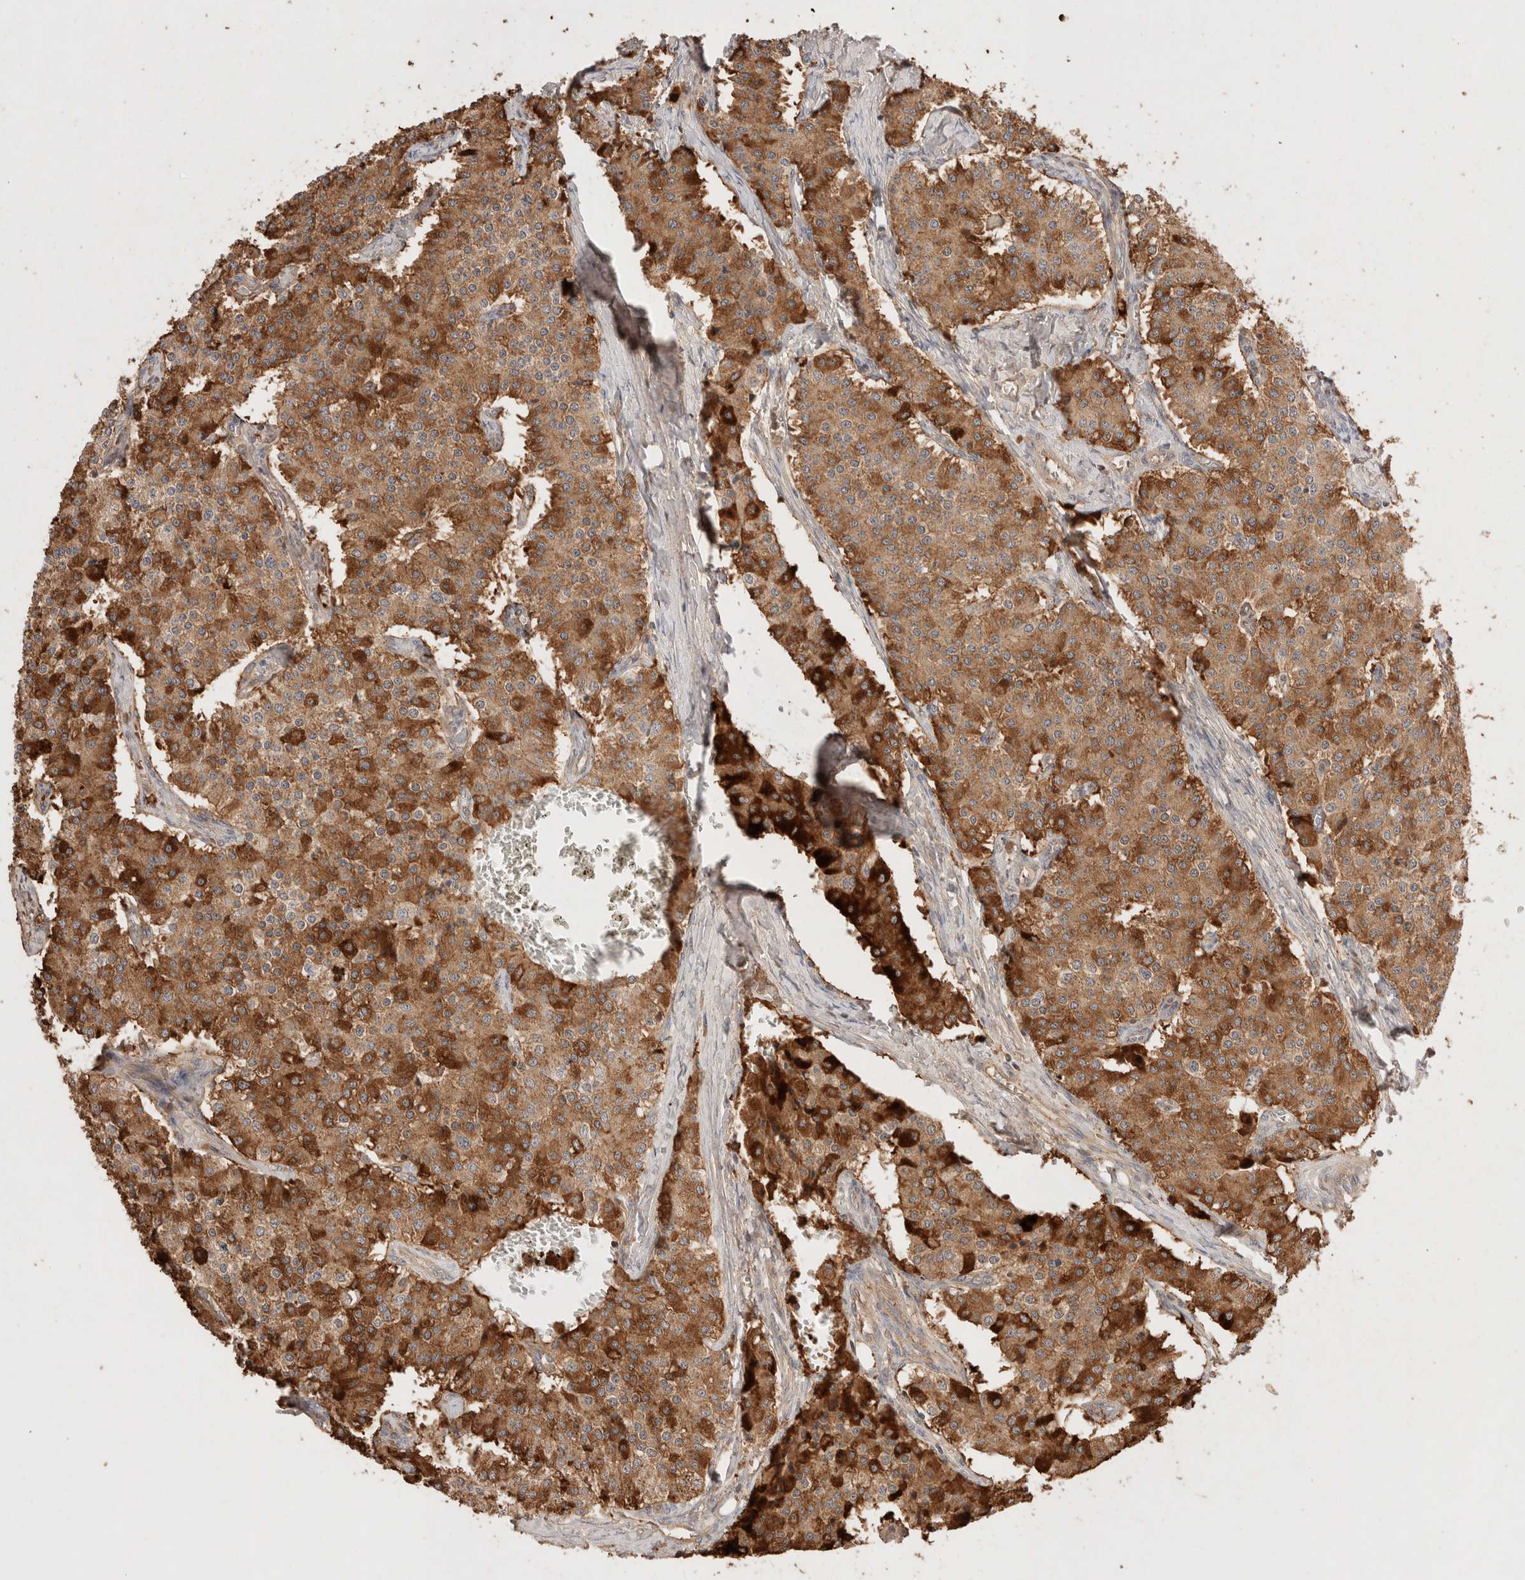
{"staining": {"intensity": "strong", "quantity": ">75%", "location": "cytoplasmic/membranous"}, "tissue": "carcinoid", "cell_type": "Tumor cells", "image_type": "cancer", "snomed": [{"axis": "morphology", "description": "Carcinoid, malignant, NOS"}, {"axis": "topography", "description": "Colon"}], "caption": "IHC (DAB) staining of malignant carcinoid displays strong cytoplasmic/membranous protein positivity in approximately >75% of tumor cells.", "gene": "CARNMT1", "patient": {"sex": "female", "age": 52}}